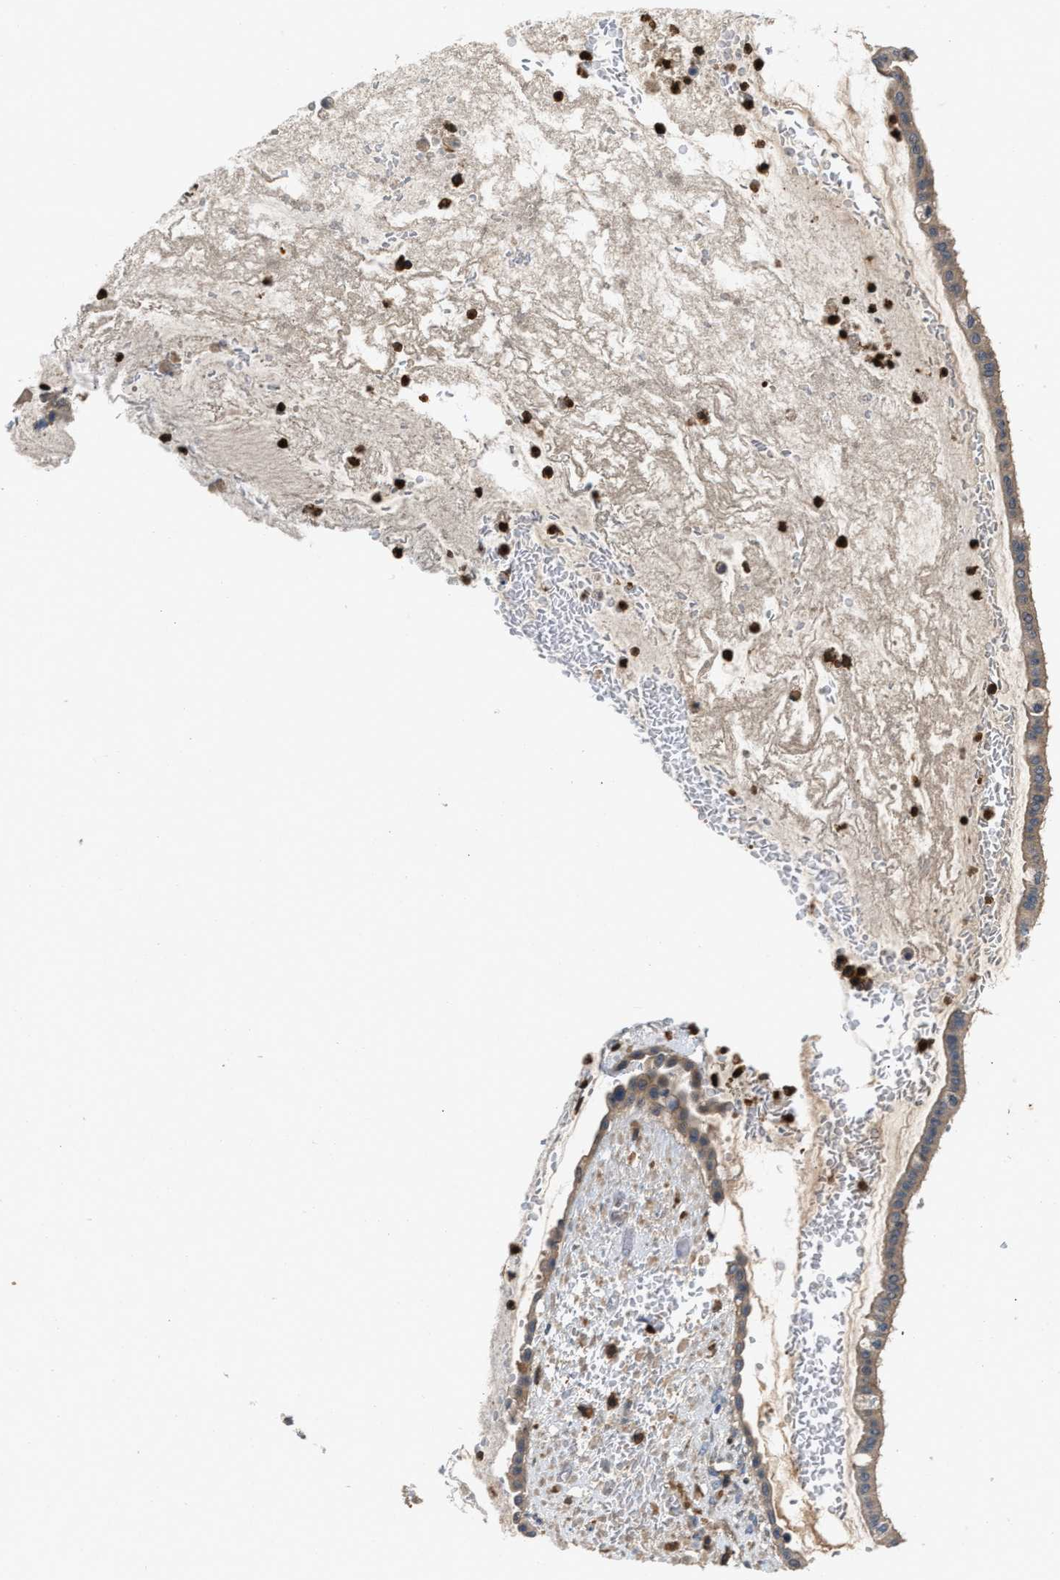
{"staining": {"intensity": "weak", "quantity": "<25%", "location": "cytoplasmic/membranous"}, "tissue": "ovarian cancer", "cell_type": "Tumor cells", "image_type": "cancer", "snomed": [{"axis": "morphology", "description": "Cystadenocarcinoma, mucinous, NOS"}, {"axis": "topography", "description": "Ovary"}], "caption": "Tumor cells are negative for protein expression in human mucinous cystadenocarcinoma (ovarian).", "gene": "OSTF1", "patient": {"sex": "female", "age": 73}}